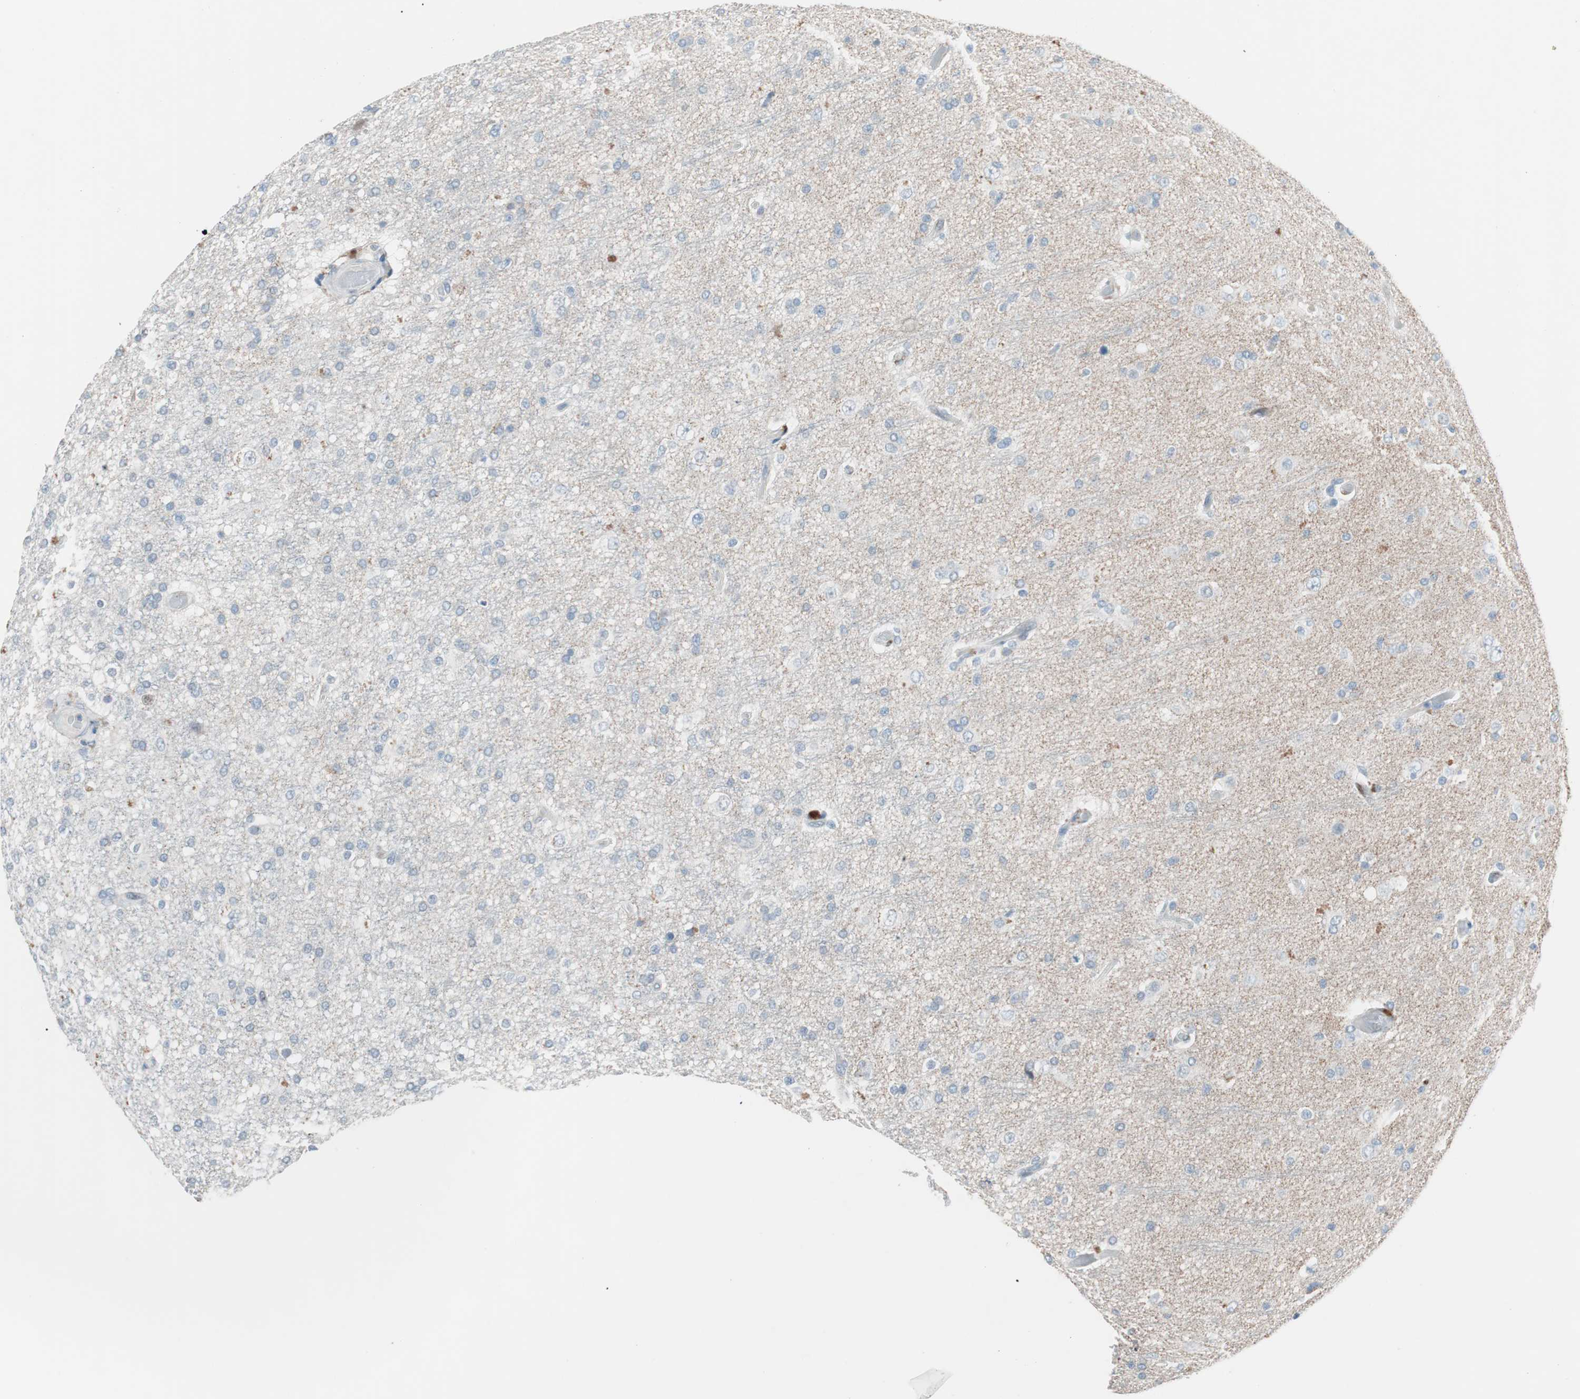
{"staining": {"intensity": "negative", "quantity": "none", "location": "none"}, "tissue": "glioma", "cell_type": "Tumor cells", "image_type": "cancer", "snomed": [{"axis": "morphology", "description": "Glioma, malignant, High grade"}, {"axis": "topography", "description": "Brain"}], "caption": "A micrograph of human high-grade glioma (malignant) is negative for staining in tumor cells.", "gene": "FOSL1", "patient": {"sex": "male", "age": 33}}